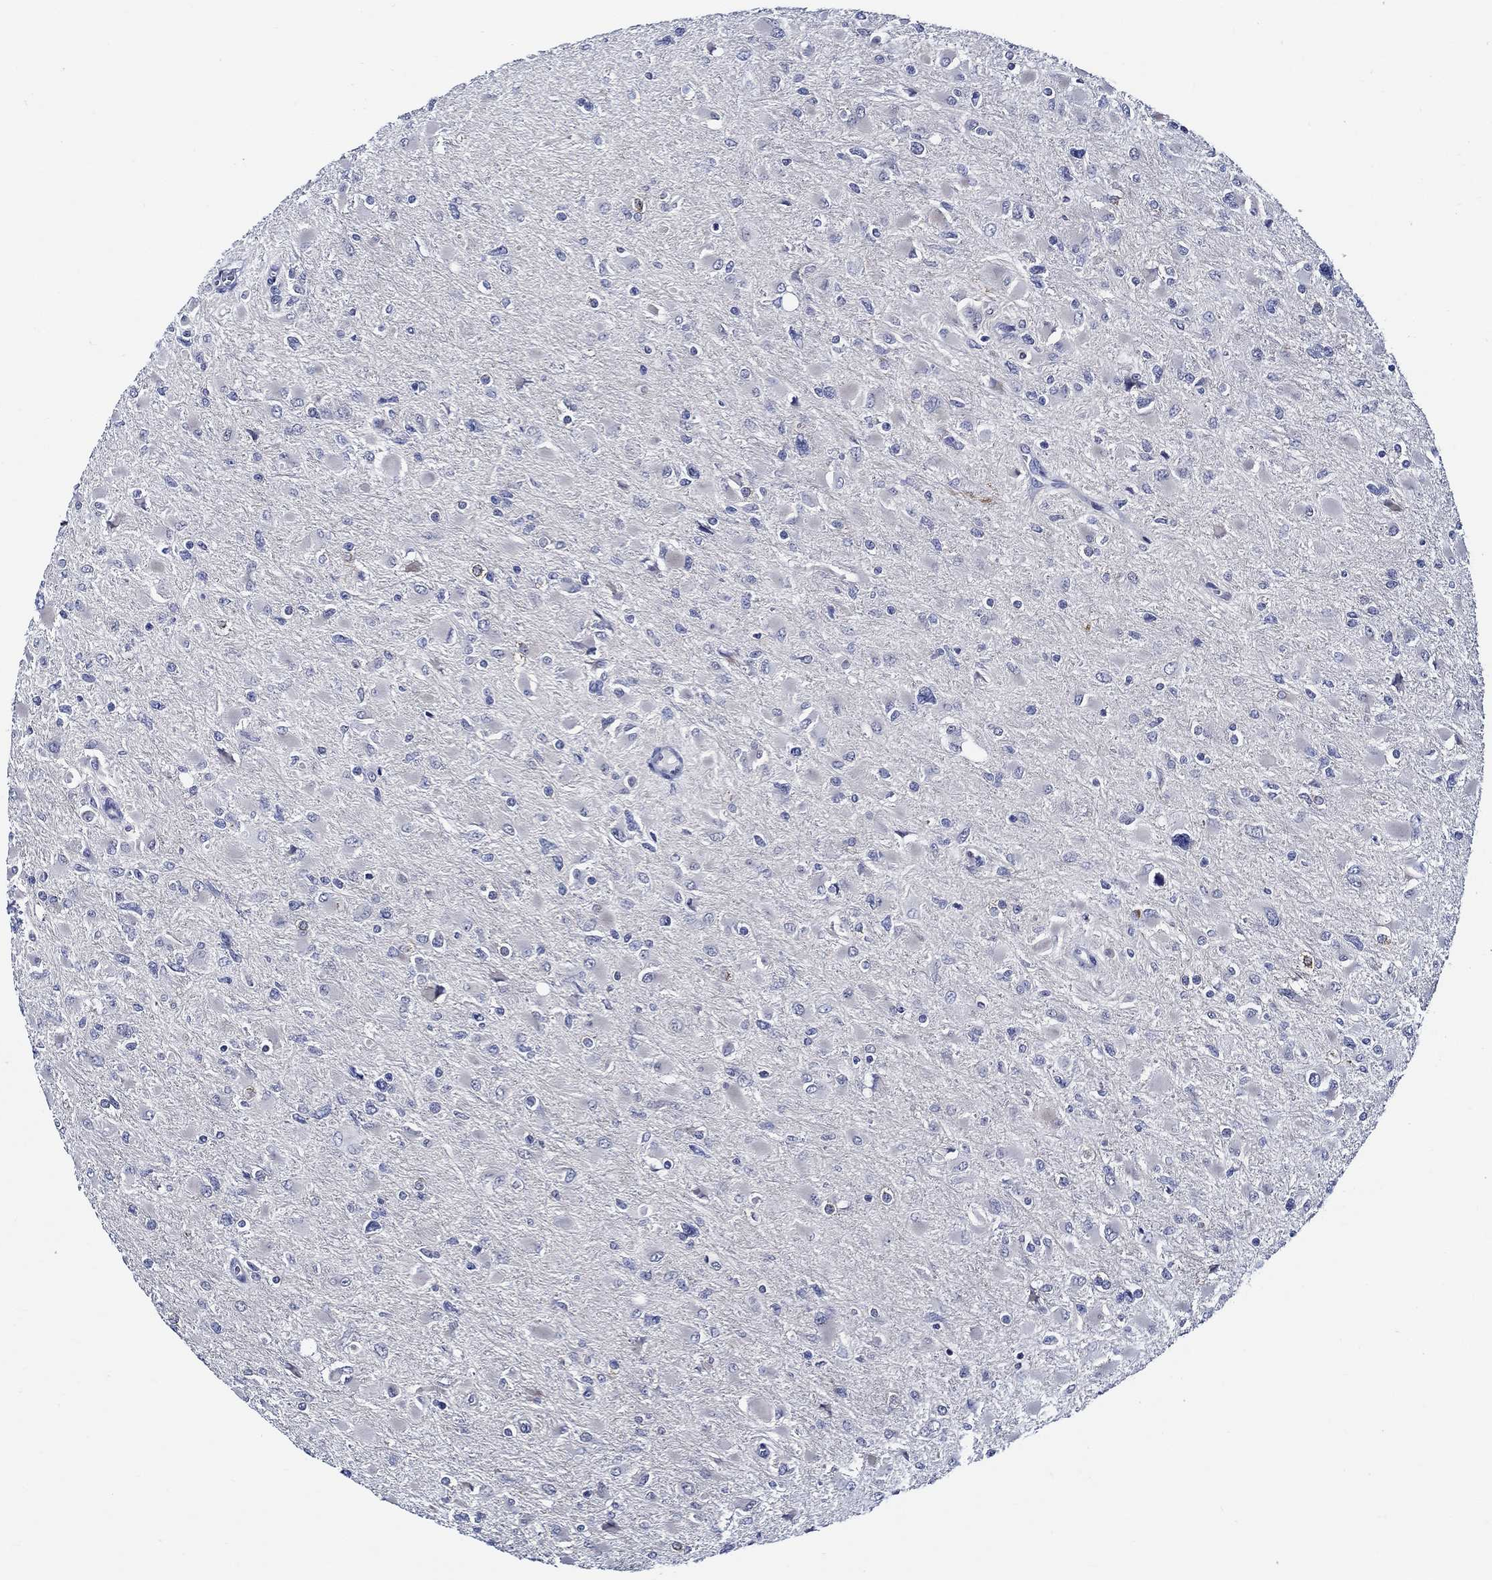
{"staining": {"intensity": "negative", "quantity": "none", "location": "none"}, "tissue": "glioma", "cell_type": "Tumor cells", "image_type": "cancer", "snomed": [{"axis": "morphology", "description": "Glioma, malignant, High grade"}, {"axis": "topography", "description": "Cerebral cortex"}], "caption": "Tumor cells are negative for protein expression in human glioma.", "gene": "C8orf48", "patient": {"sex": "female", "age": 36}}